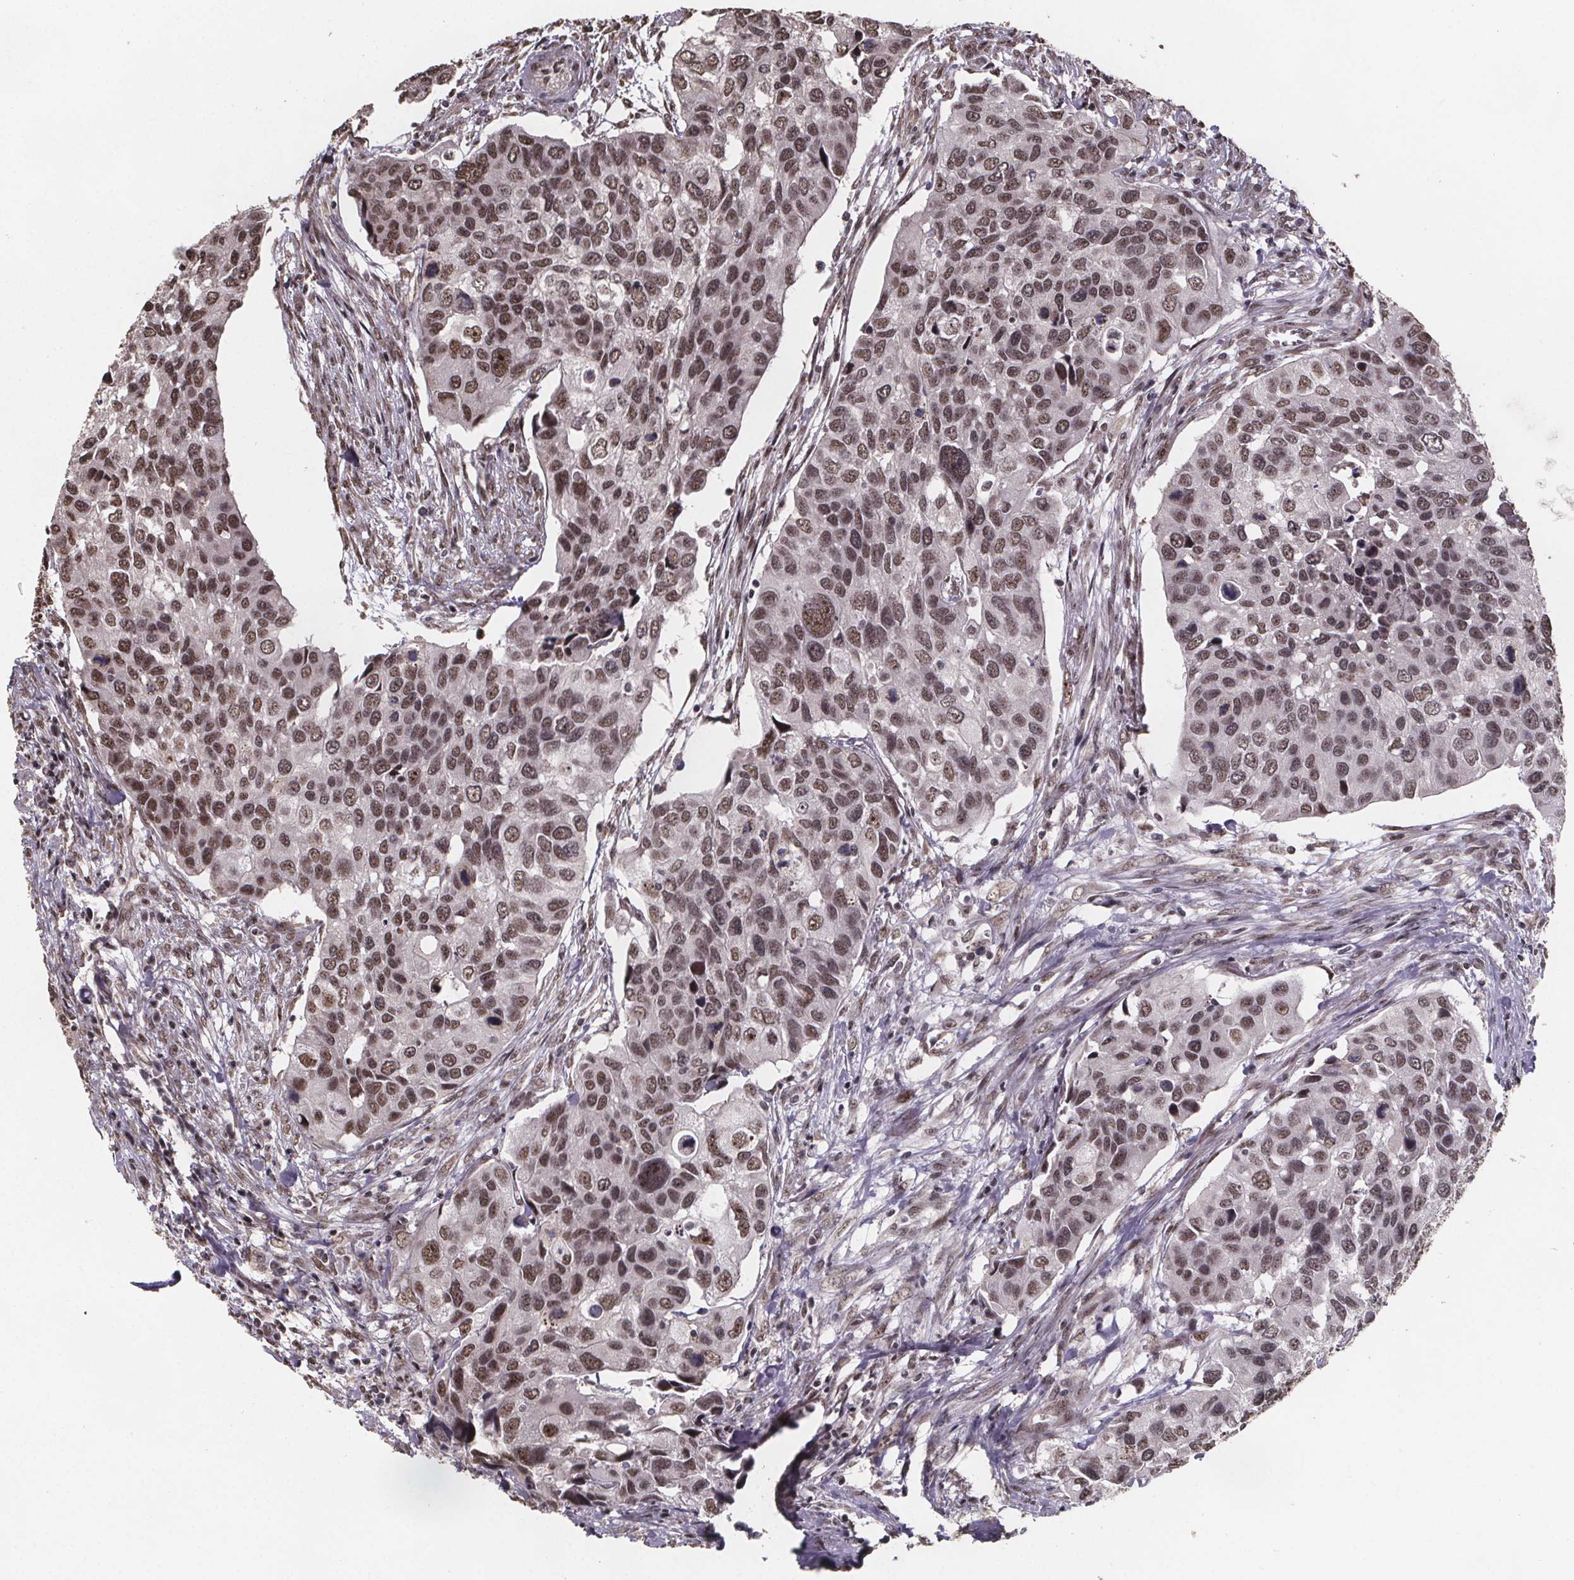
{"staining": {"intensity": "moderate", "quantity": ">75%", "location": "nuclear"}, "tissue": "urothelial cancer", "cell_type": "Tumor cells", "image_type": "cancer", "snomed": [{"axis": "morphology", "description": "Urothelial carcinoma, High grade"}, {"axis": "topography", "description": "Urinary bladder"}], "caption": "Urothelial cancer was stained to show a protein in brown. There is medium levels of moderate nuclear positivity in approximately >75% of tumor cells. (DAB IHC with brightfield microscopy, high magnification).", "gene": "U2SURP", "patient": {"sex": "male", "age": 60}}